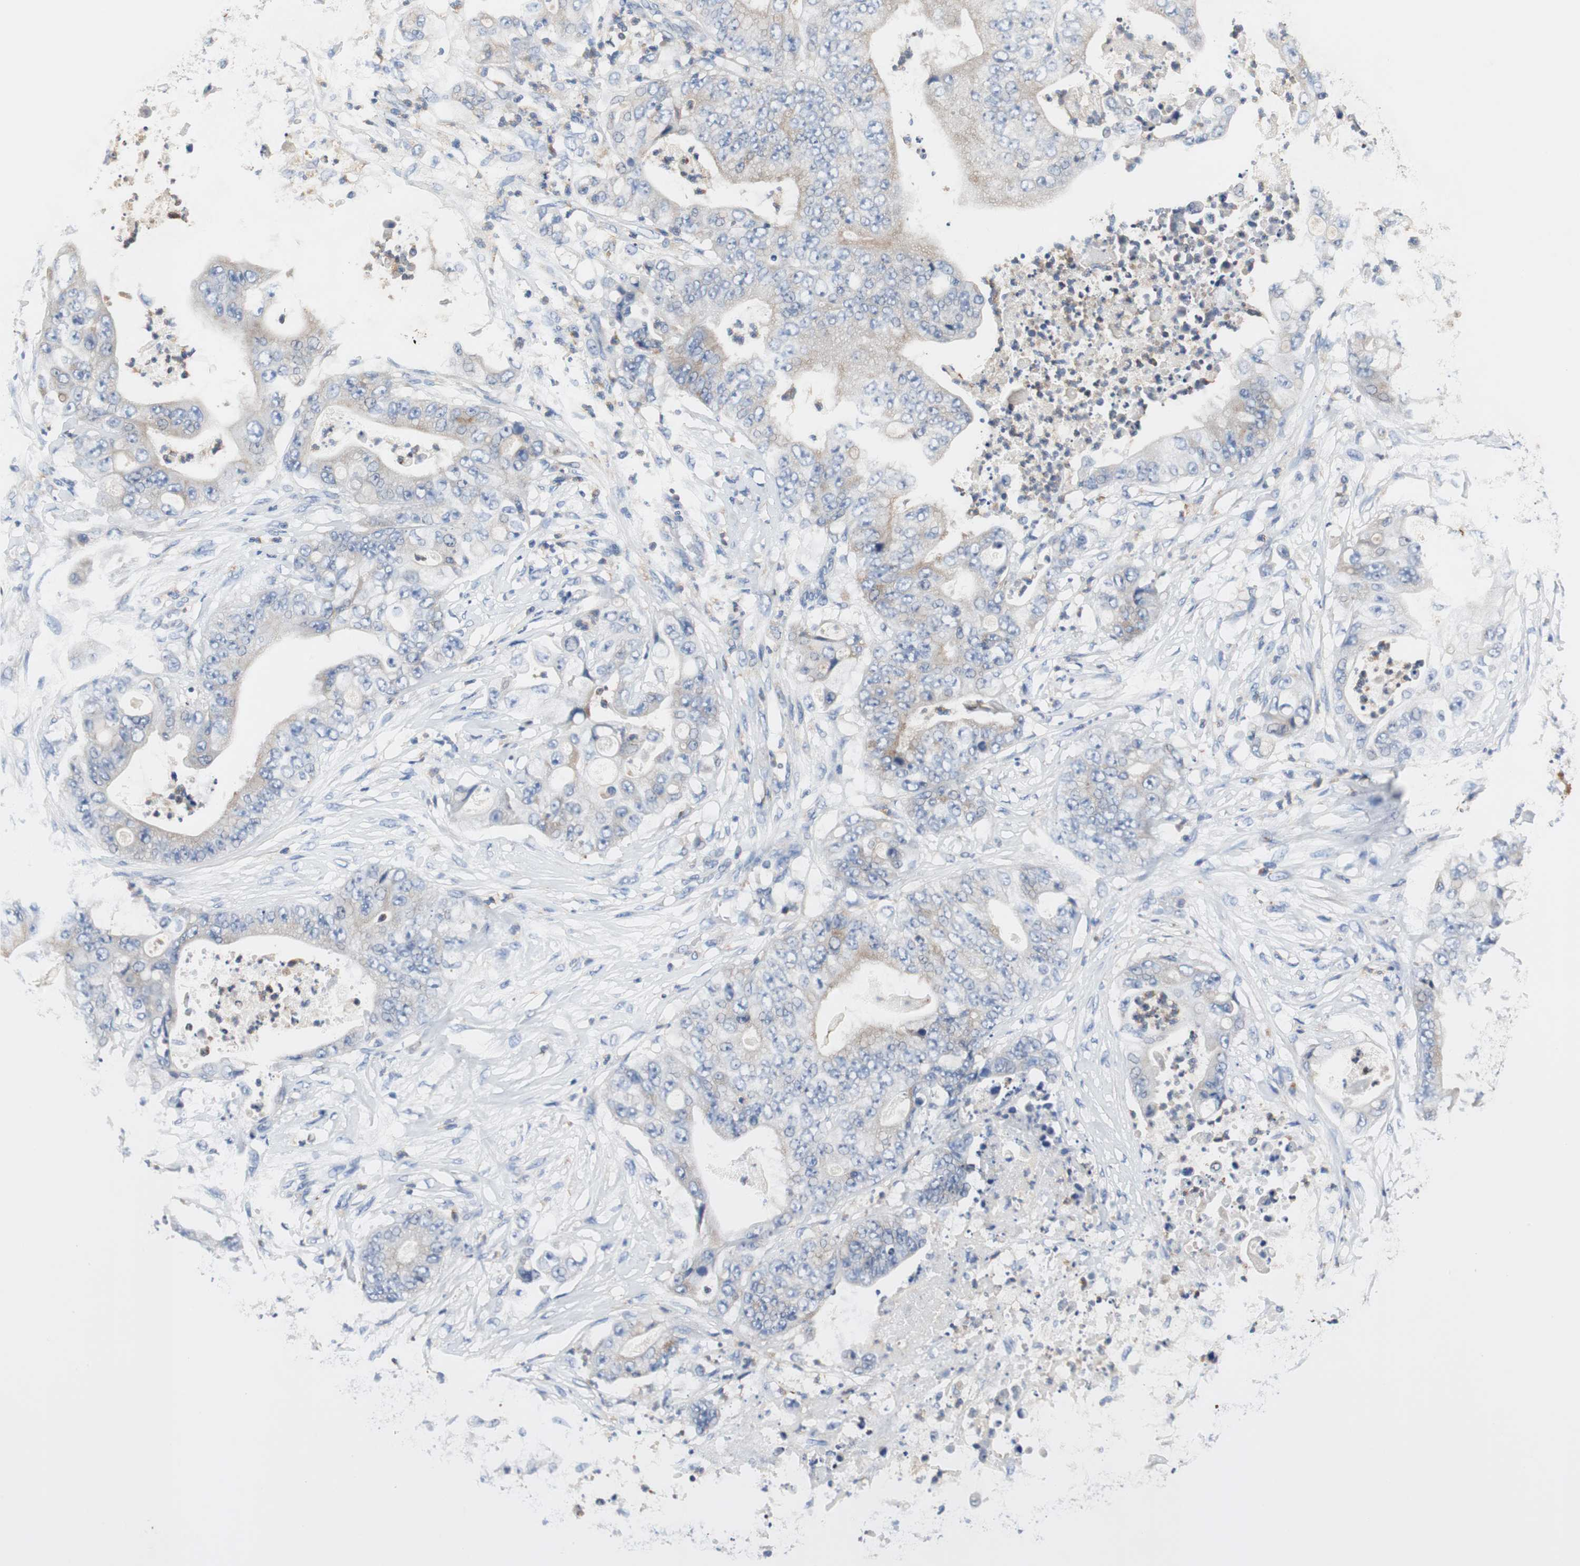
{"staining": {"intensity": "moderate", "quantity": "25%-75%", "location": "cytoplasmic/membranous"}, "tissue": "stomach cancer", "cell_type": "Tumor cells", "image_type": "cancer", "snomed": [{"axis": "morphology", "description": "Adenocarcinoma, NOS"}, {"axis": "topography", "description": "Stomach"}], "caption": "Stomach adenocarcinoma tissue demonstrates moderate cytoplasmic/membranous positivity in about 25%-75% of tumor cells", "gene": "VAMP8", "patient": {"sex": "female", "age": 73}}